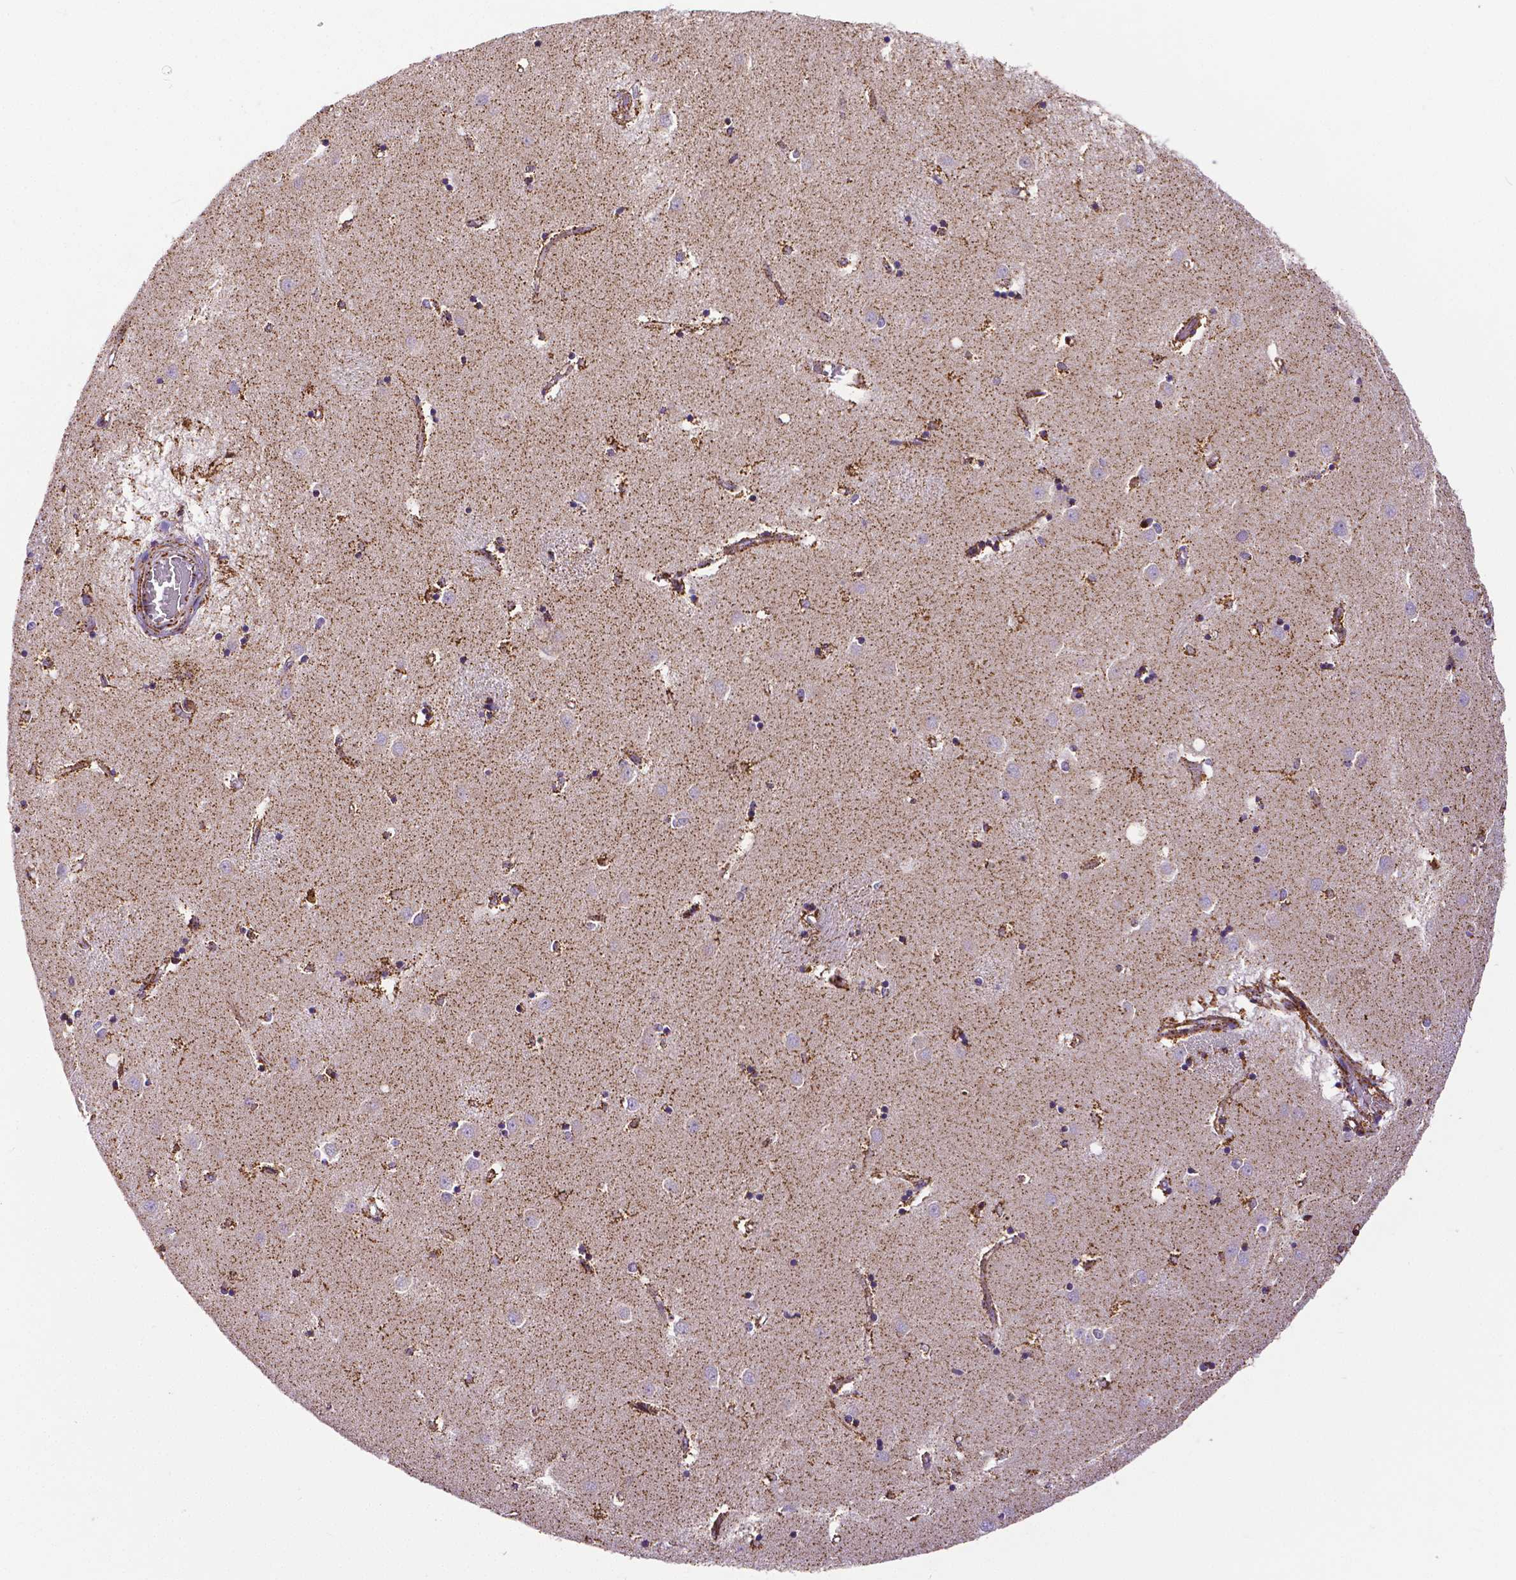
{"staining": {"intensity": "moderate", "quantity": "<25%", "location": "cytoplasmic/membranous"}, "tissue": "caudate", "cell_type": "Glial cells", "image_type": "normal", "snomed": [{"axis": "morphology", "description": "Normal tissue, NOS"}, {"axis": "topography", "description": "Lateral ventricle wall"}], "caption": "Protein expression analysis of benign human caudate reveals moderate cytoplasmic/membranous expression in about <25% of glial cells.", "gene": "MACC1", "patient": {"sex": "male", "age": 54}}